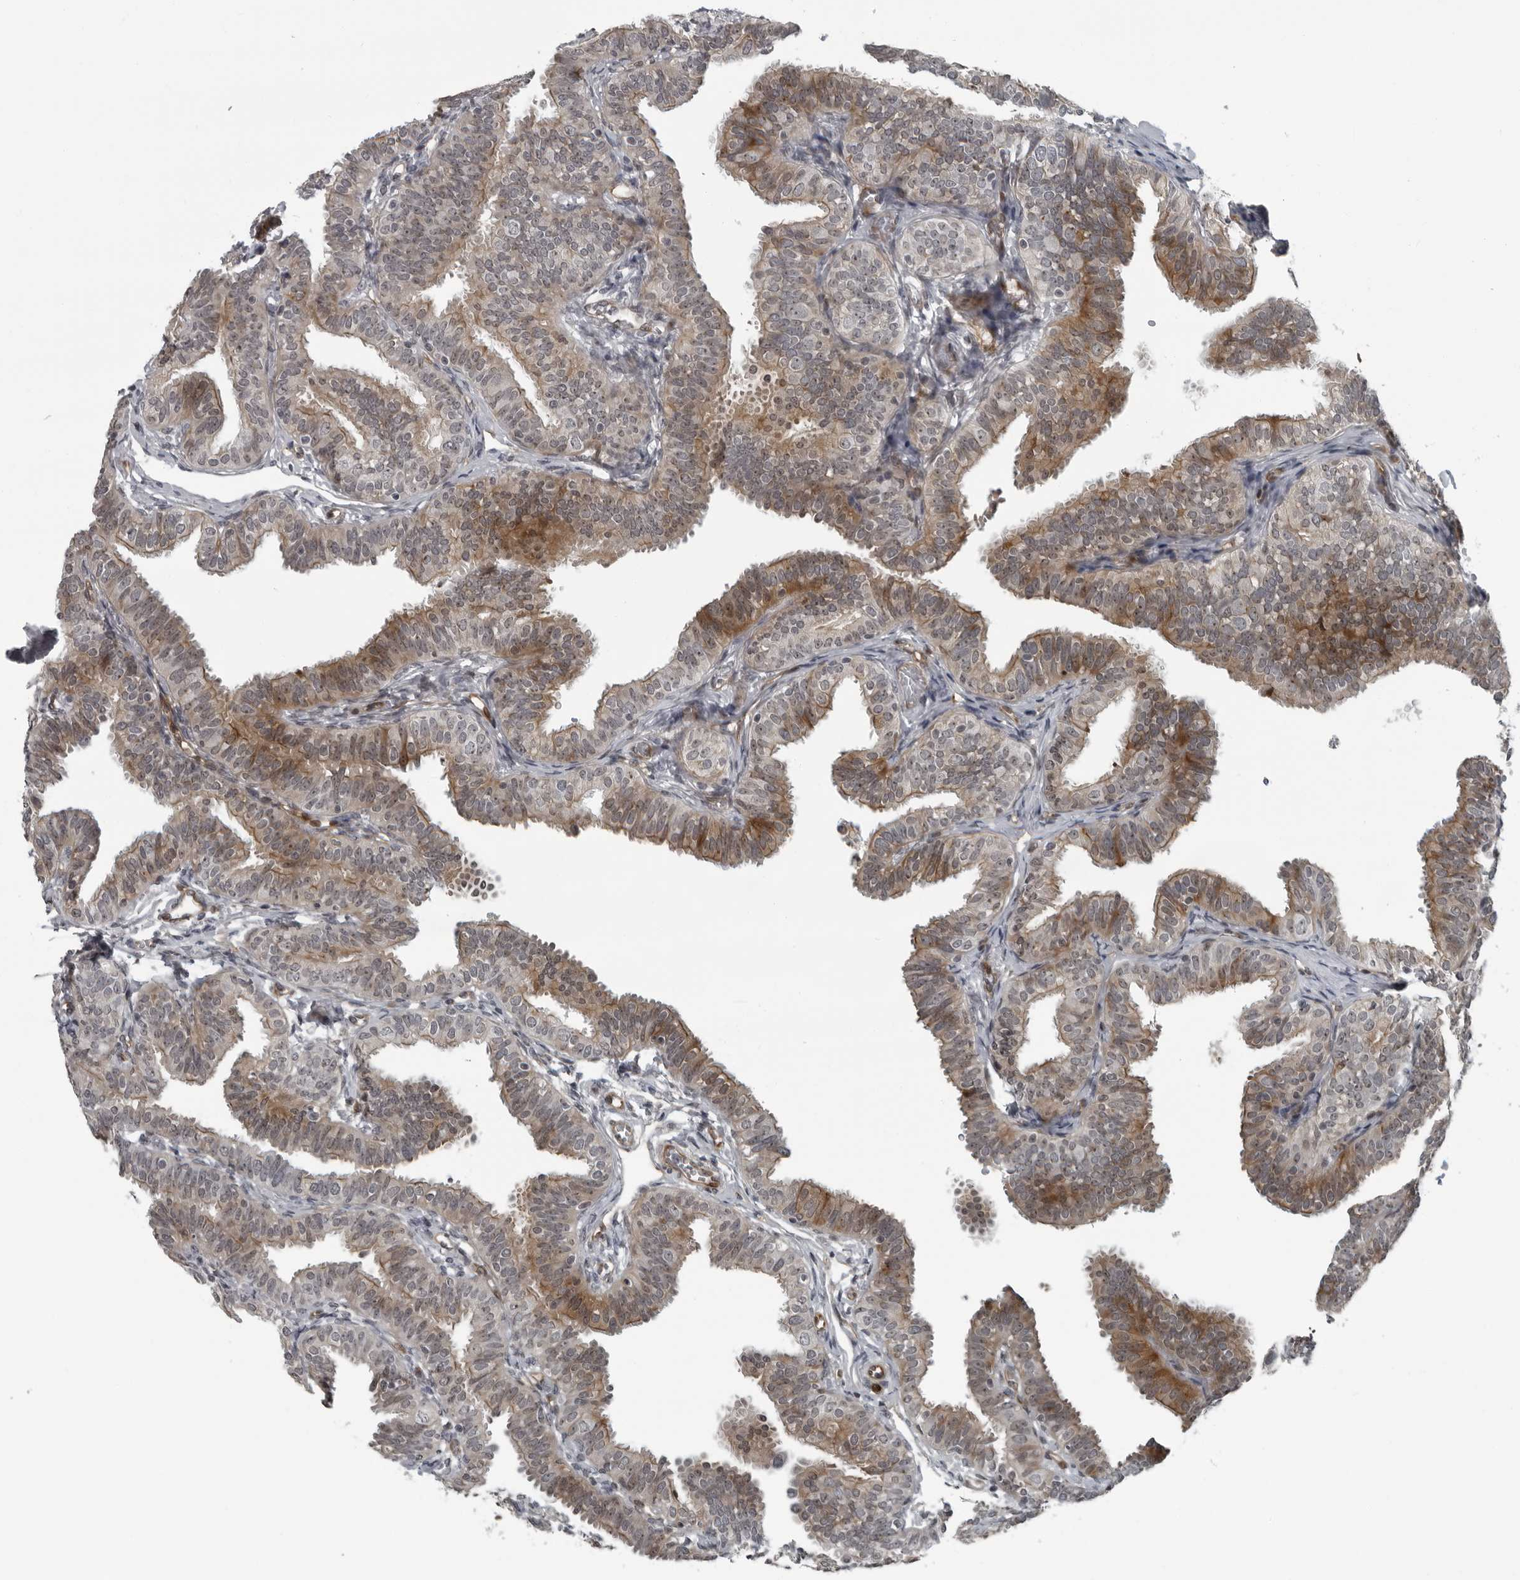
{"staining": {"intensity": "weak", "quantity": "25%-75%", "location": "cytoplasmic/membranous"}, "tissue": "fallopian tube", "cell_type": "Glandular cells", "image_type": "normal", "snomed": [{"axis": "morphology", "description": "Normal tissue, NOS"}, {"axis": "topography", "description": "Fallopian tube"}], "caption": "Immunohistochemistry histopathology image of benign fallopian tube stained for a protein (brown), which exhibits low levels of weak cytoplasmic/membranous expression in approximately 25%-75% of glandular cells.", "gene": "FAM102B", "patient": {"sex": "female", "age": 35}}